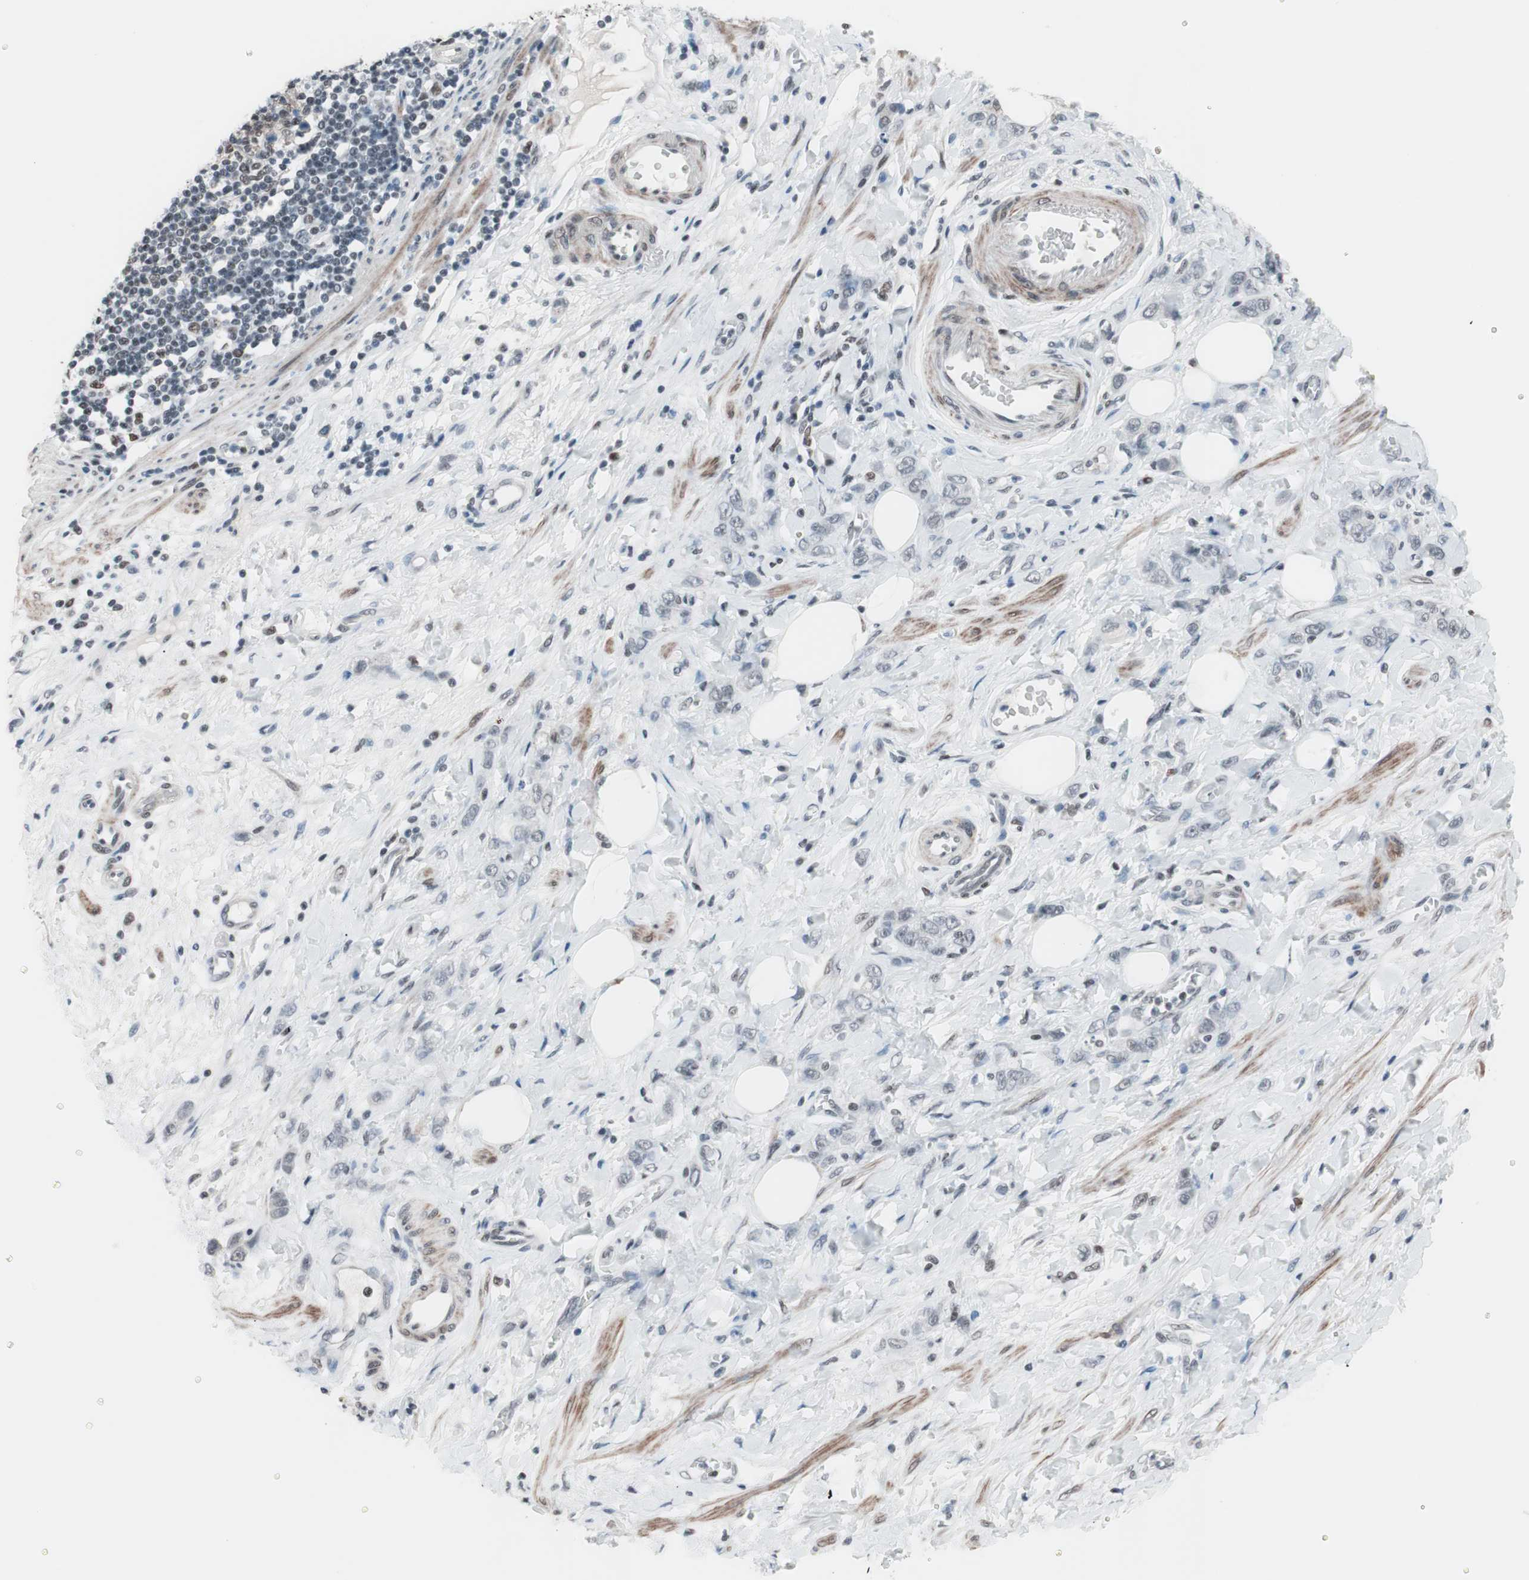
{"staining": {"intensity": "weak", "quantity": "<25%", "location": "nuclear"}, "tissue": "stomach cancer", "cell_type": "Tumor cells", "image_type": "cancer", "snomed": [{"axis": "morphology", "description": "Adenocarcinoma, NOS"}, {"axis": "topography", "description": "Stomach"}], "caption": "Histopathology image shows no significant protein expression in tumor cells of stomach cancer (adenocarcinoma).", "gene": "ARID1A", "patient": {"sex": "male", "age": 82}}